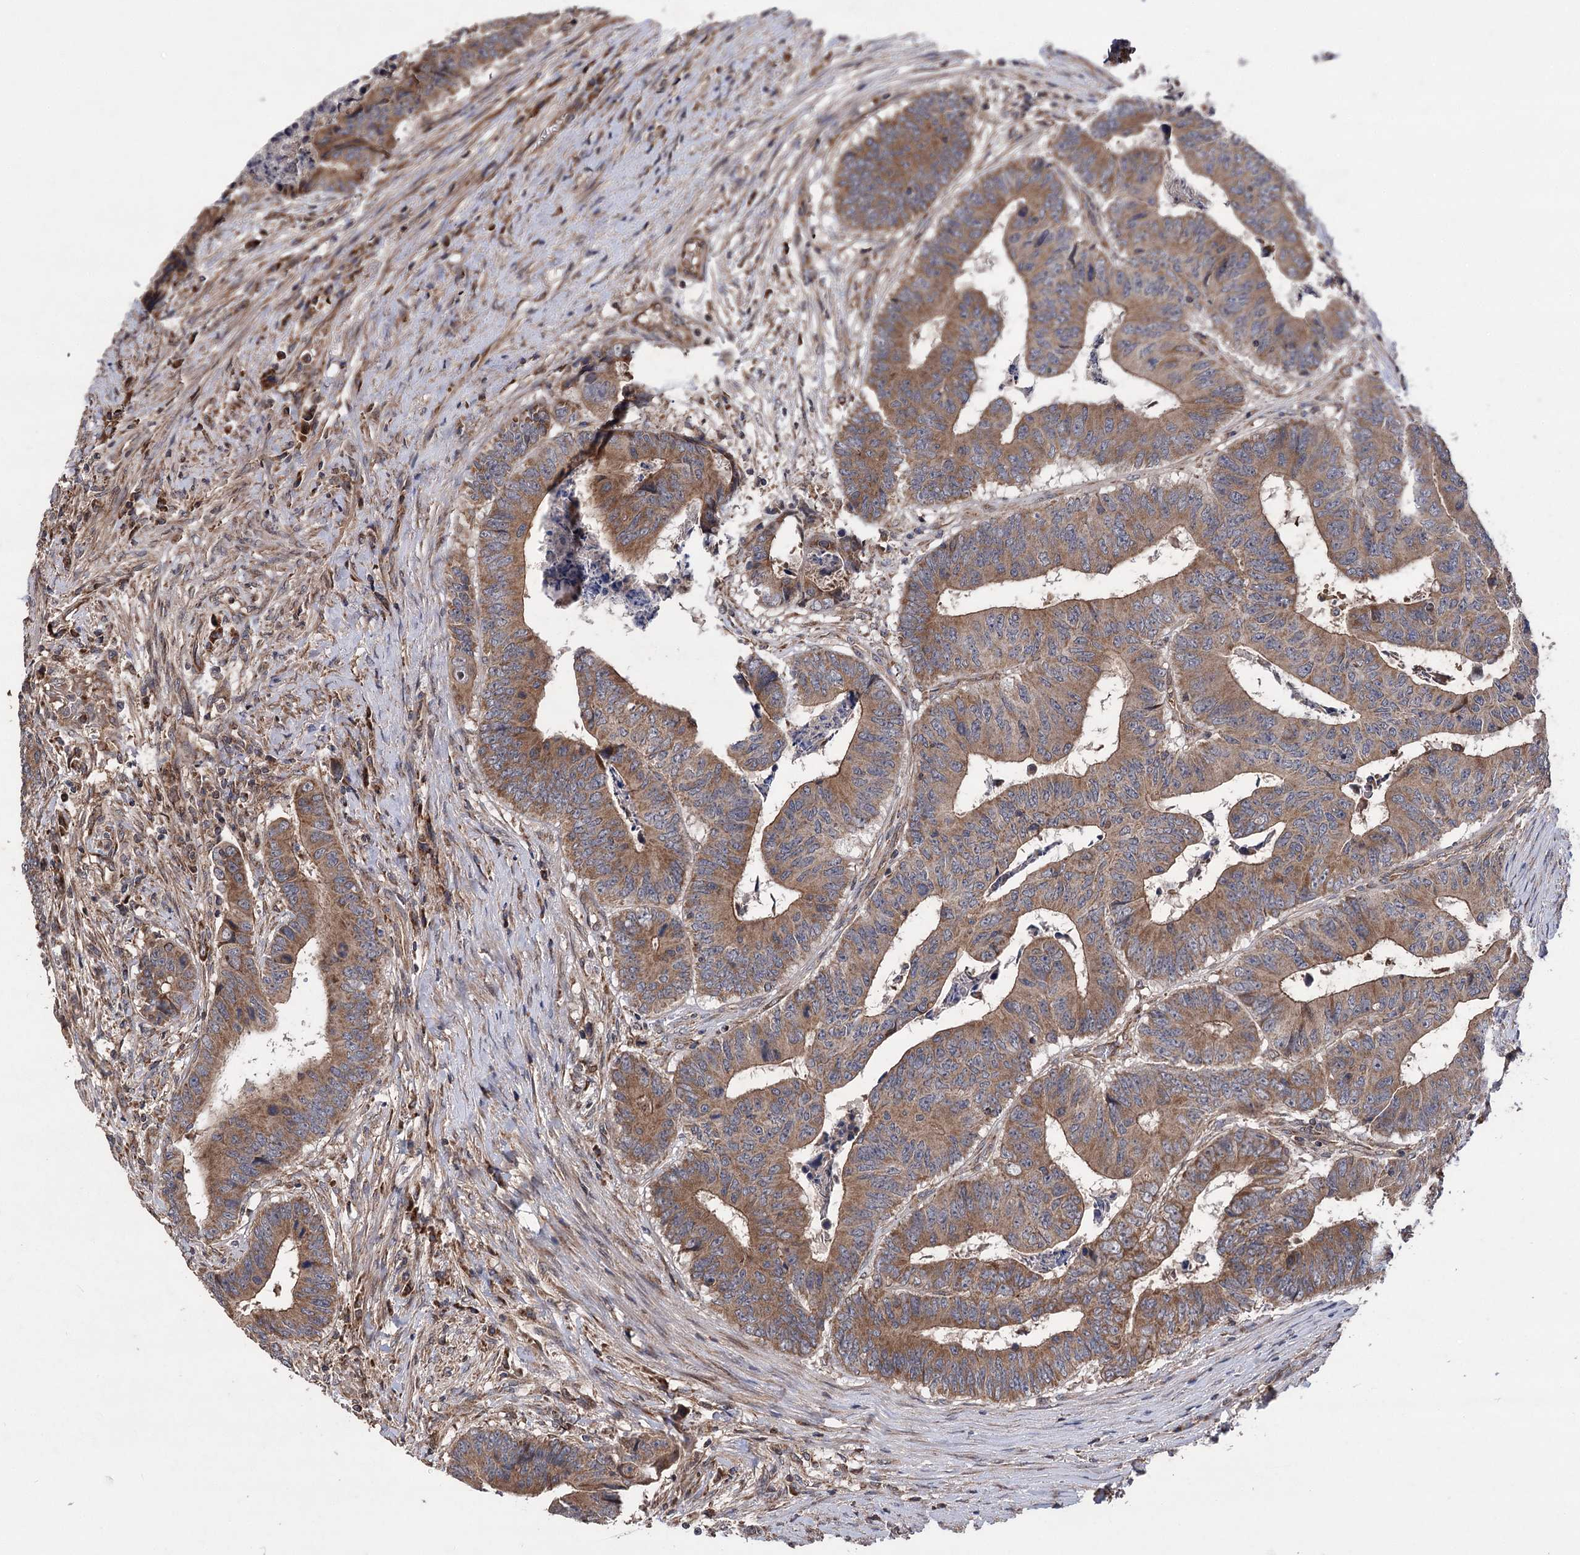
{"staining": {"intensity": "strong", "quantity": ">75%", "location": "cytoplasmic/membranous"}, "tissue": "colorectal cancer", "cell_type": "Tumor cells", "image_type": "cancer", "snomed": [{"axis": "morphology", "description": "Adenocarcinoma, NOS"}, {"axis": "topography", "description": "Rectum"}], "caption": "Colorectal cancer was stained to show a protein in brown. There is high levels of strong cytoplasmic/membranous expression in about >75% of tumor cells. Nuclei are stained in blue.", "gene": "RASSF3", "patient": {"sex": "male", "age": 84}}